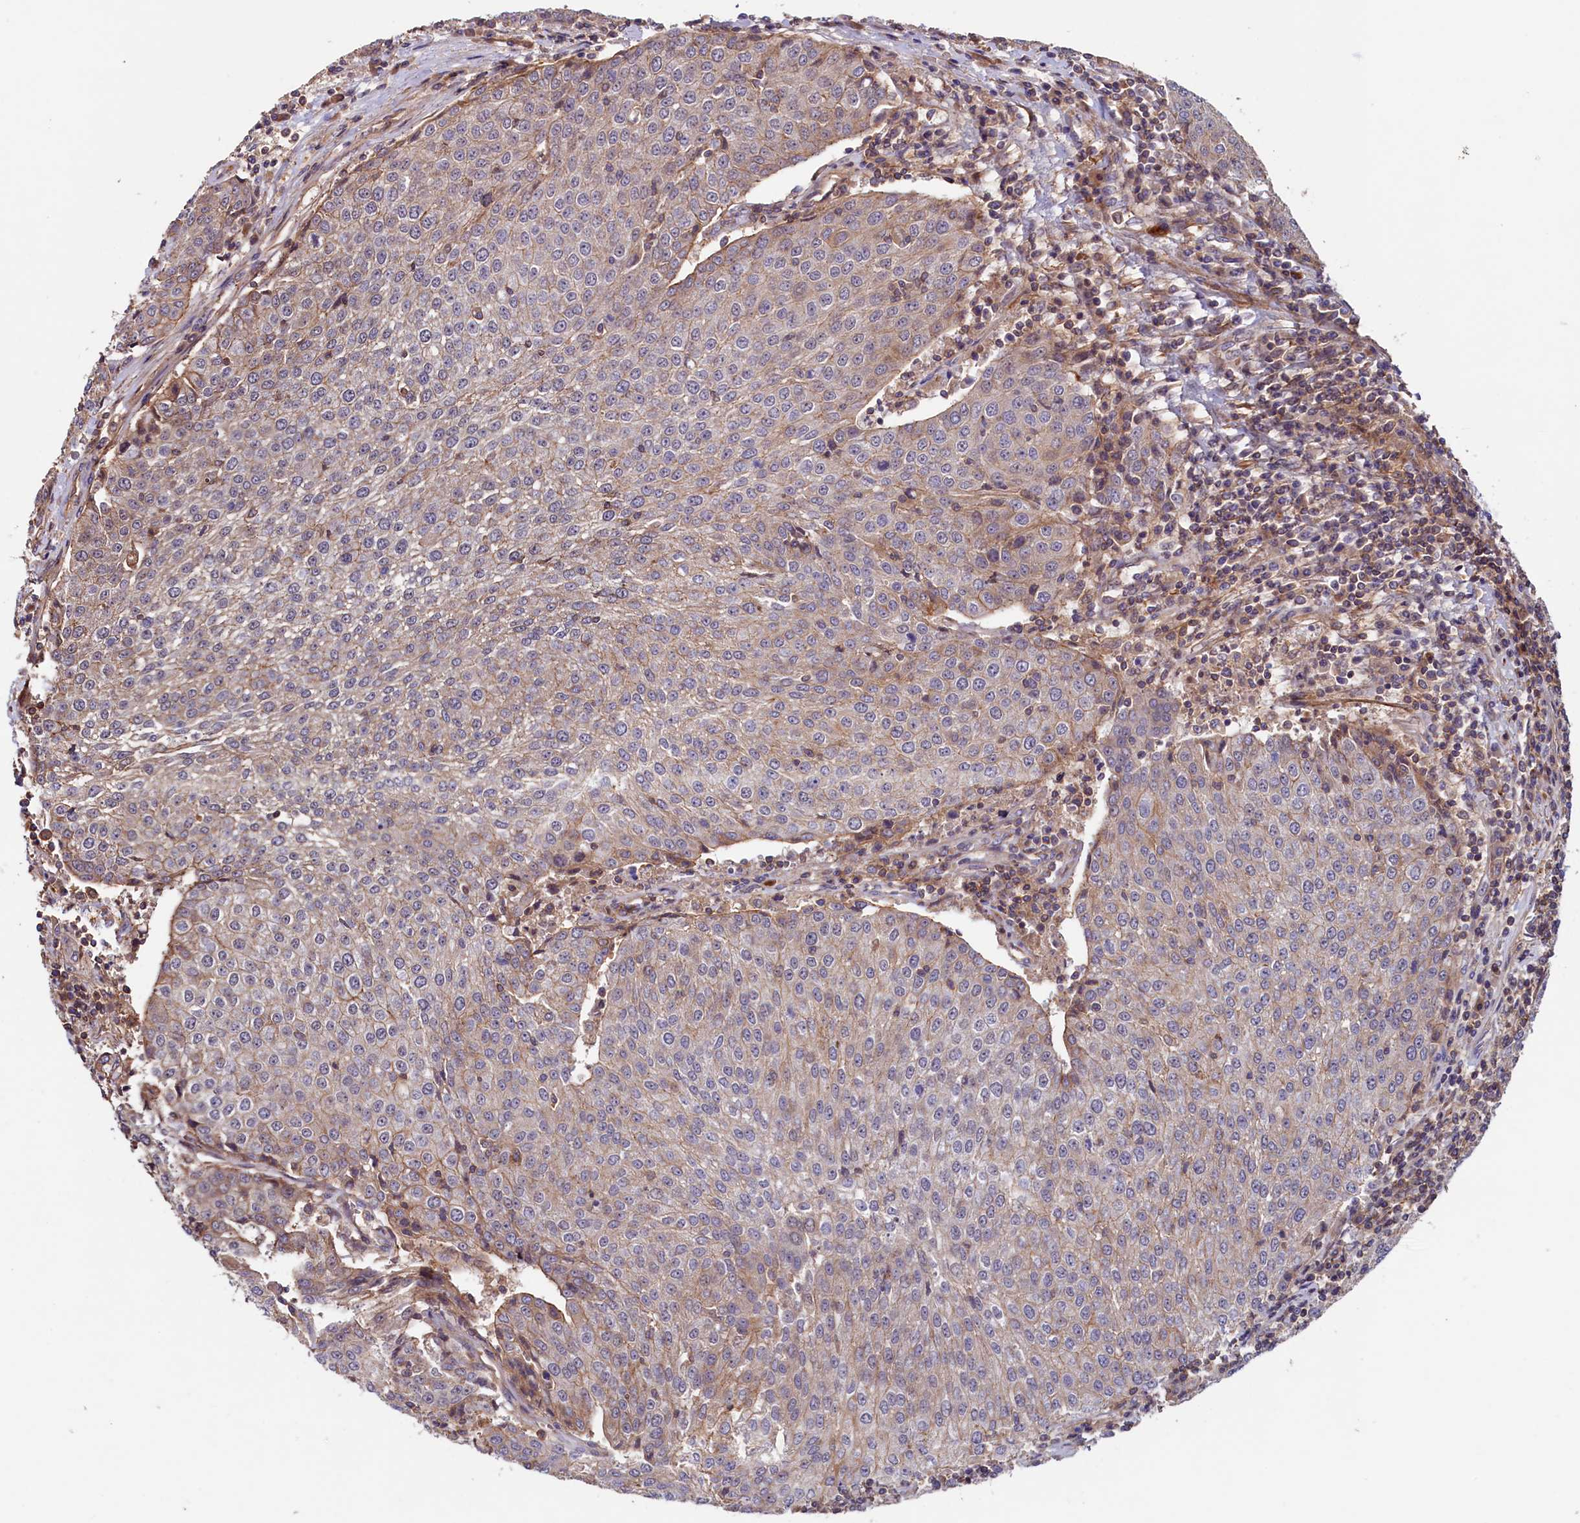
{"staining": {"intensity": "weak", "quantity": "25%-75%", "location": "cytoplasmic/membranous"}, "tissue": "urothelial cancer", "cell_type": "Tumor cells", "image_type": "cancer", "snomed": [{"axis": "morphology", "description": "Urothelial carcinoma, High grade"}, {"axis": "topography", "description": "Urinary bladder"}], "caption": "Immunohistochemical staining of high-grade urothelial carcinoma reveals low levels of weak cytoplasmic/membranous protein positivity in about 25%-75% of tumor cells. The protein of interest is stained brown, and the nuclei are stained in blue (DAB (3,3'-diaminobenzidine) IHC with brightfield microscopy, high magnification).", "gene": "DUOXA1", "patient": {"sex": "female", "age": 85}}